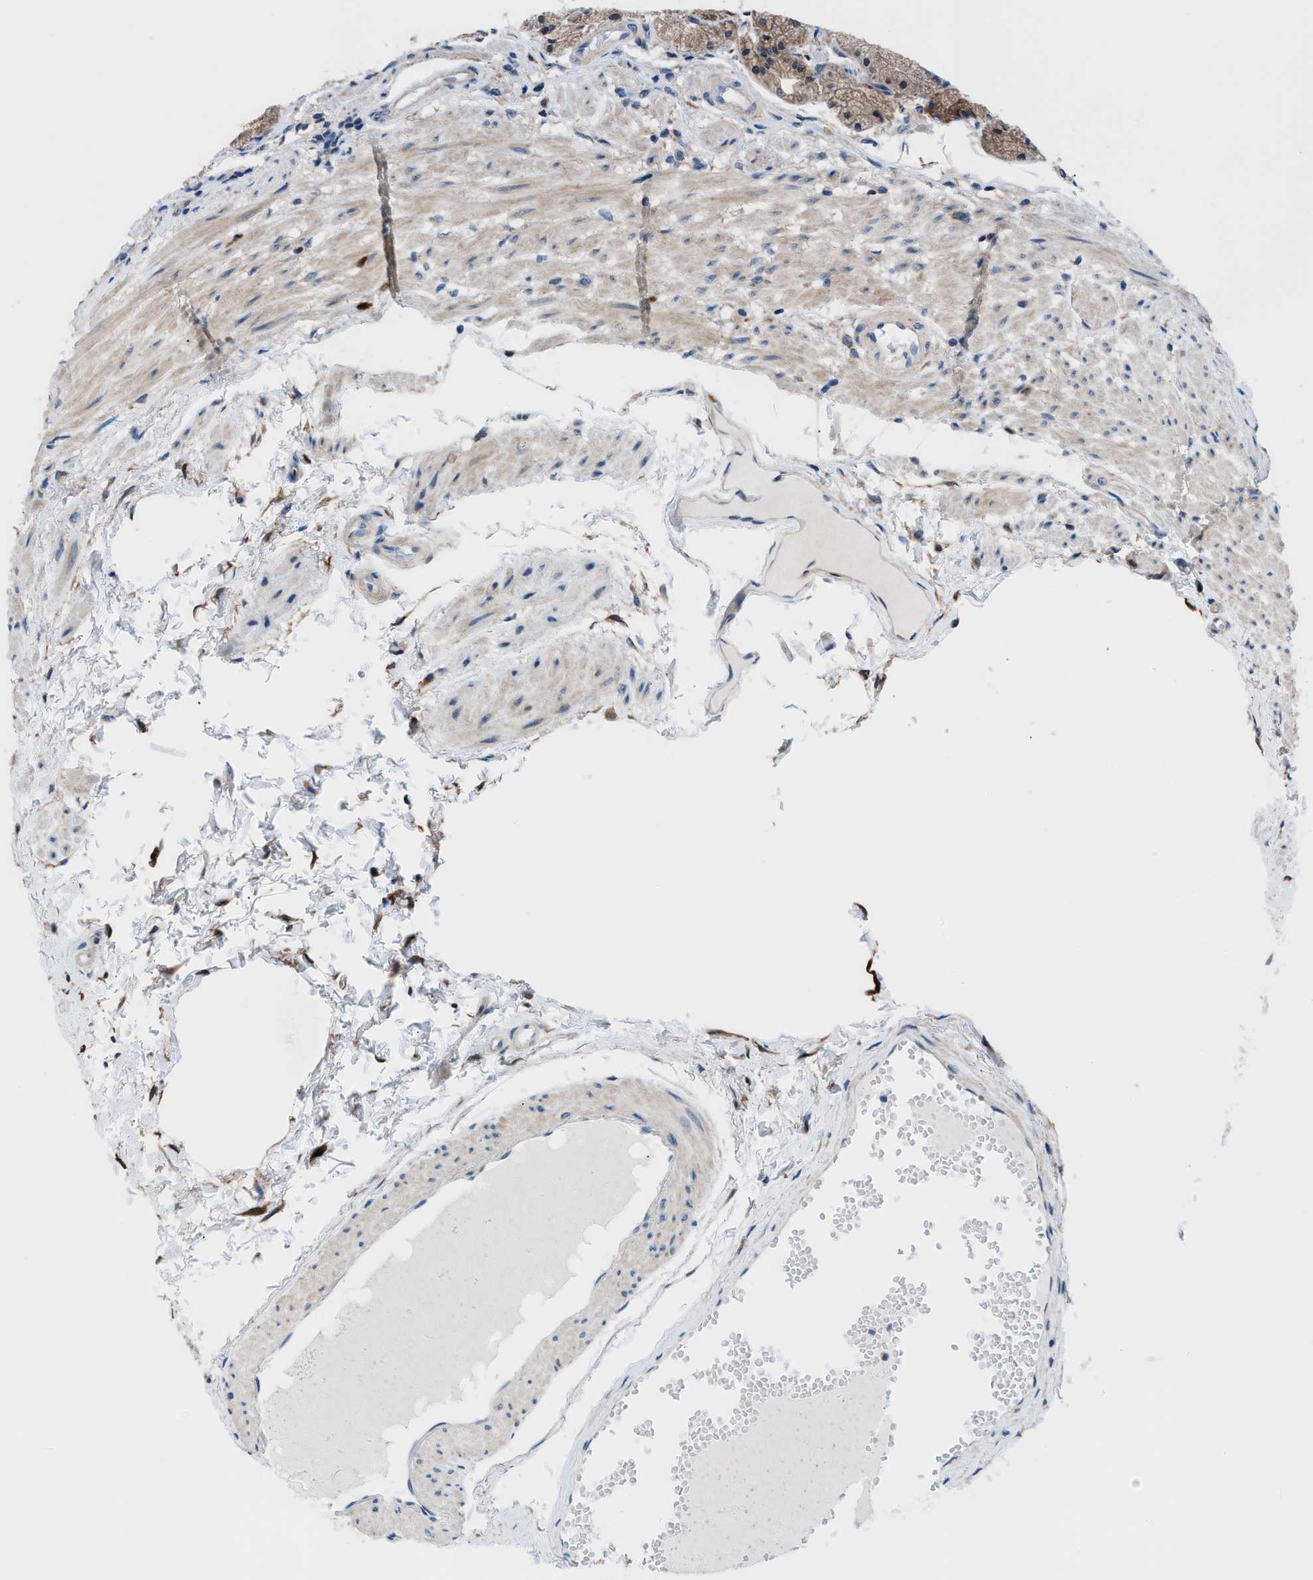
{"staining": {"intensity": "moderate", "quantity": ">75%", "location": "cytoplasmic/membranous,nuclear"}, "tissue": "stomach", "cell_type": "Glandular cells", "image_type": "normal", "snomed": [{"axis": "morphology", "description": "Normal tissue, NOS"}, {"axis": "topography", "description": "Stomach, upper"}], "caption": "Approximately >75% of glandular cells in unremarkable stomach reveal moderate cytoplasmic/membranous,nuclear protein expression as visualized by brown immunohistochemical staining.", "gene": "TMEM45B", "patient": {"sex": "male", "age": 72}}